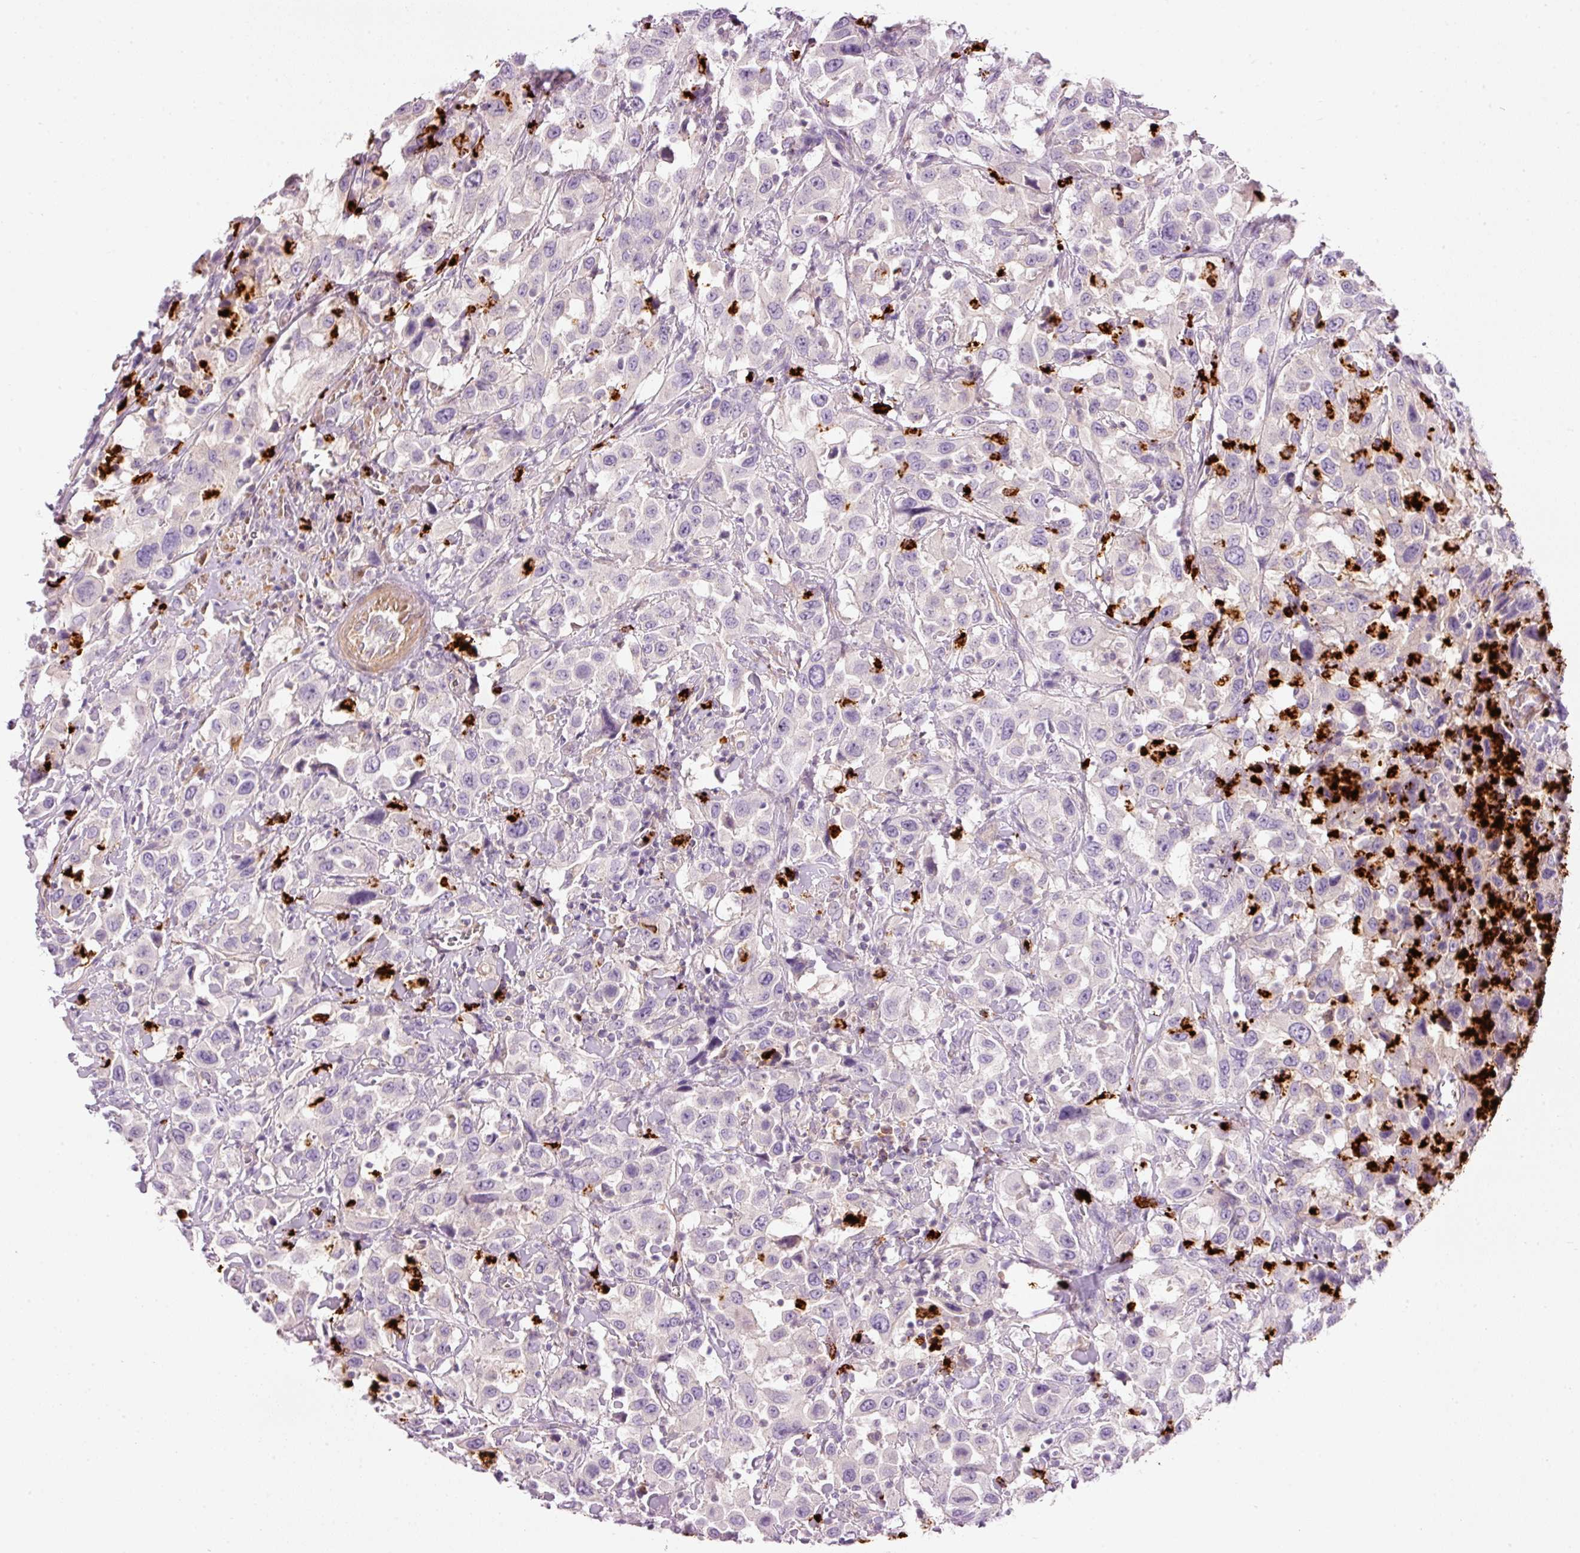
{"staining": {"intensity": "negative", "quantity": "none", "location": "none"}, "tissue": "urothelial cancer", "cell_type": "Tumor cells", "image_type": "cancer", "snomed": [{"axis": "morphology", "description": "Urothelial carcinoma, High grade"}, {"axis": "topography", "description": "Urinary bladder"}], "caption": "DAB immunohistochemical staining of urothelial carcinoma (high-grade) reveals no significant expression in tumor cells.", "gene": "MAP3K3", "patient": {"sex": "male", "age": 61}}